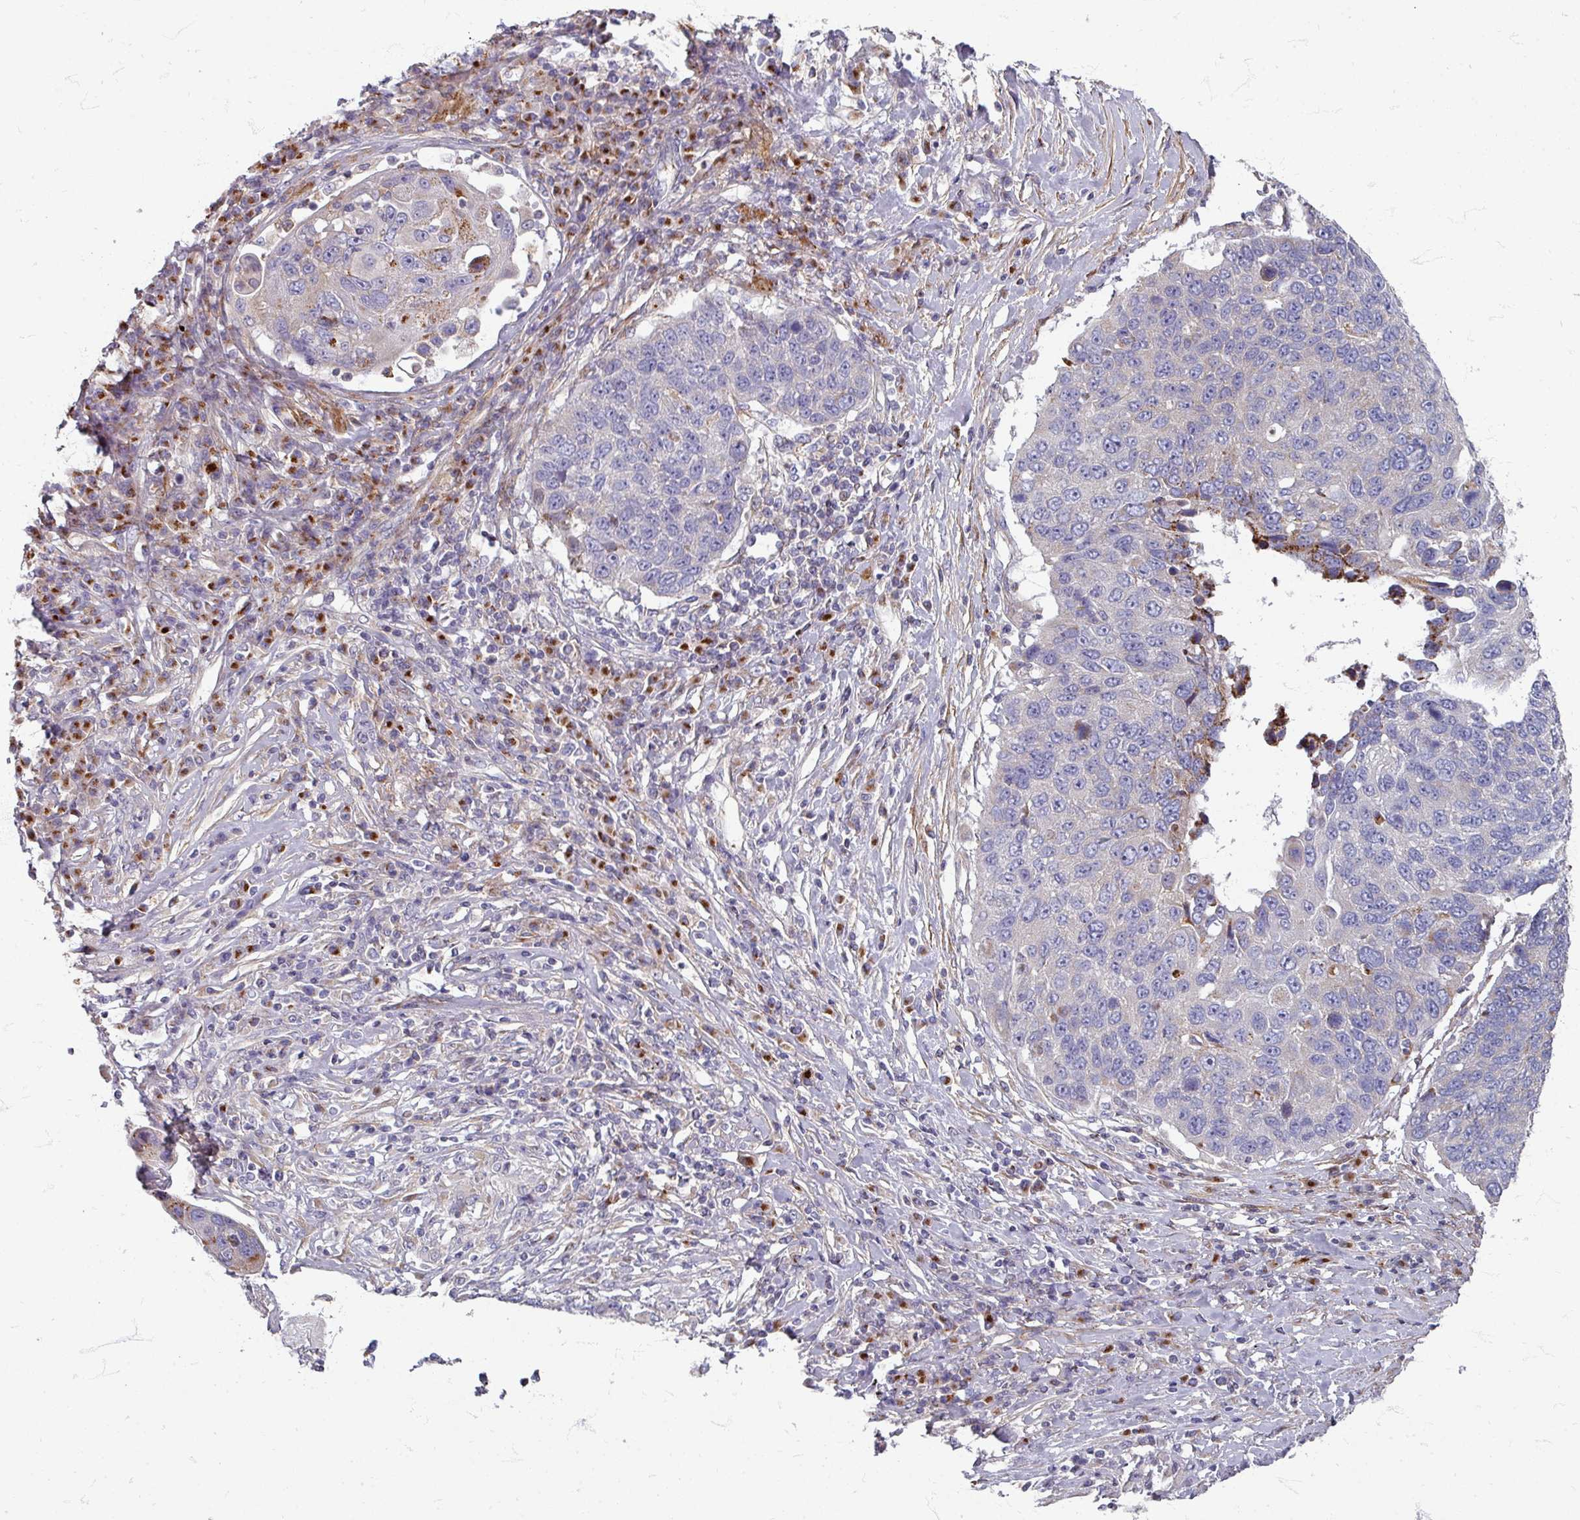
{"staining": {"intensity": "negative", "quantity": "none", "location": "none"}, "tissue": "lung cancer", "cell_type": "Tumor cells", "image_type": "cancer", "snomed": [{"axis": "morphology", "description": "Squamous cell carcinoma, NOS"}, {"axis": "topography", "description": "Lung"}], "caption": "Immunohistochemical staining of human lung cancer (squamous cell carcinoma) reveals no significant staining in tumor cells.", "gene": "GABARAPL1", "patient": {"sex": "male", "age": 66}}